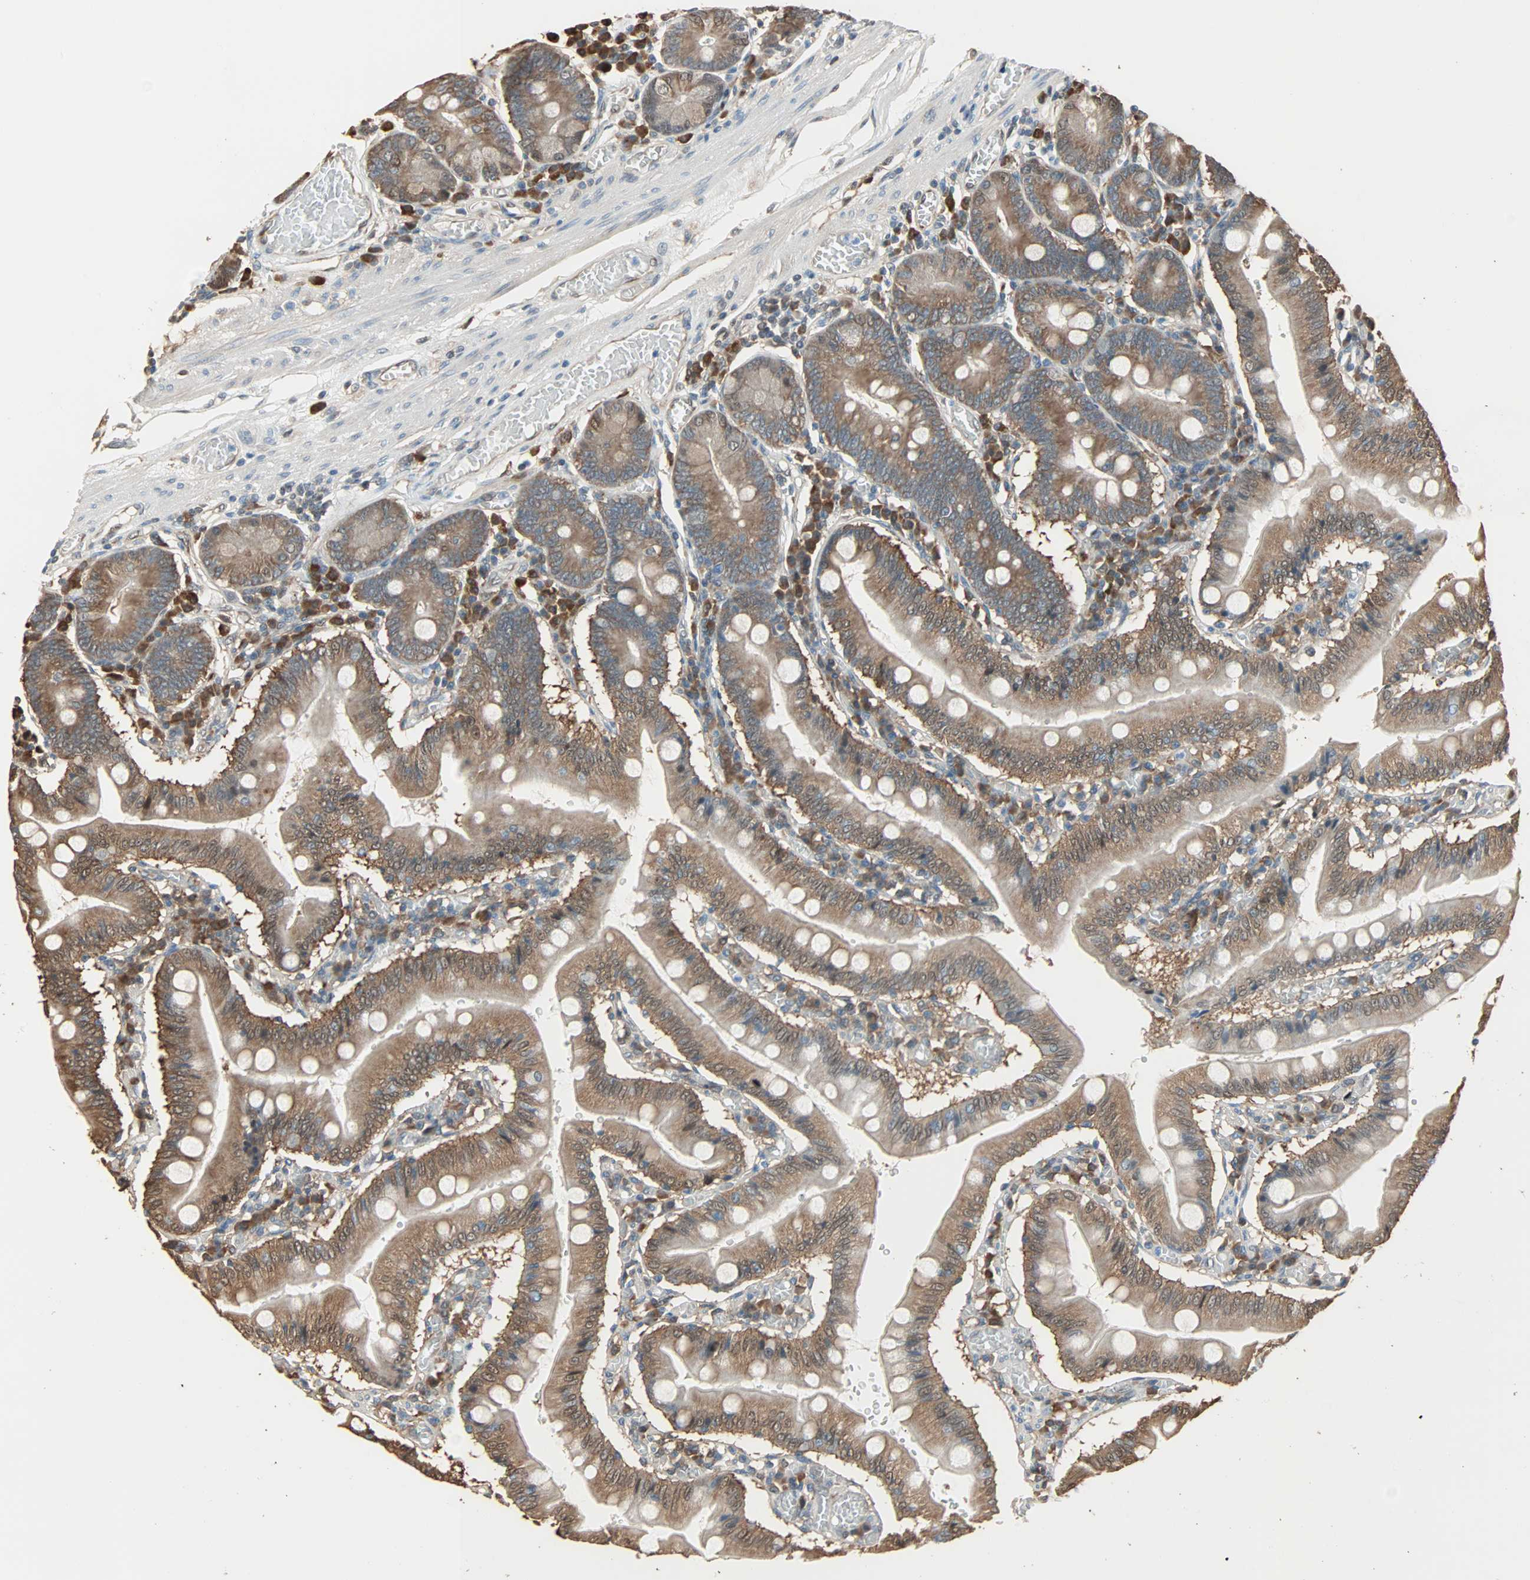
{"staining": {"intensity": "moderate", "quantity": "25%-75%", "location": "cytoplasmic/membranous,nuclear"}, "tissue": "small intestine", "cell_type": "Glandular cells", "image_type": "normal", "snomed": [{"axis": "morphology", "description": "Normal tissue, NOS"}, {"axis": "topography", "description": "Small intestine"}], "caption": "Glandular cells demonstrate medium levels of moderate cytoplasmic/membranous,nuclear staining in approximately 25%-75% of cells in unremarkable human small intestine.", "gene": "PRDX1", "patient": {"sex": "male", "age": 71}}